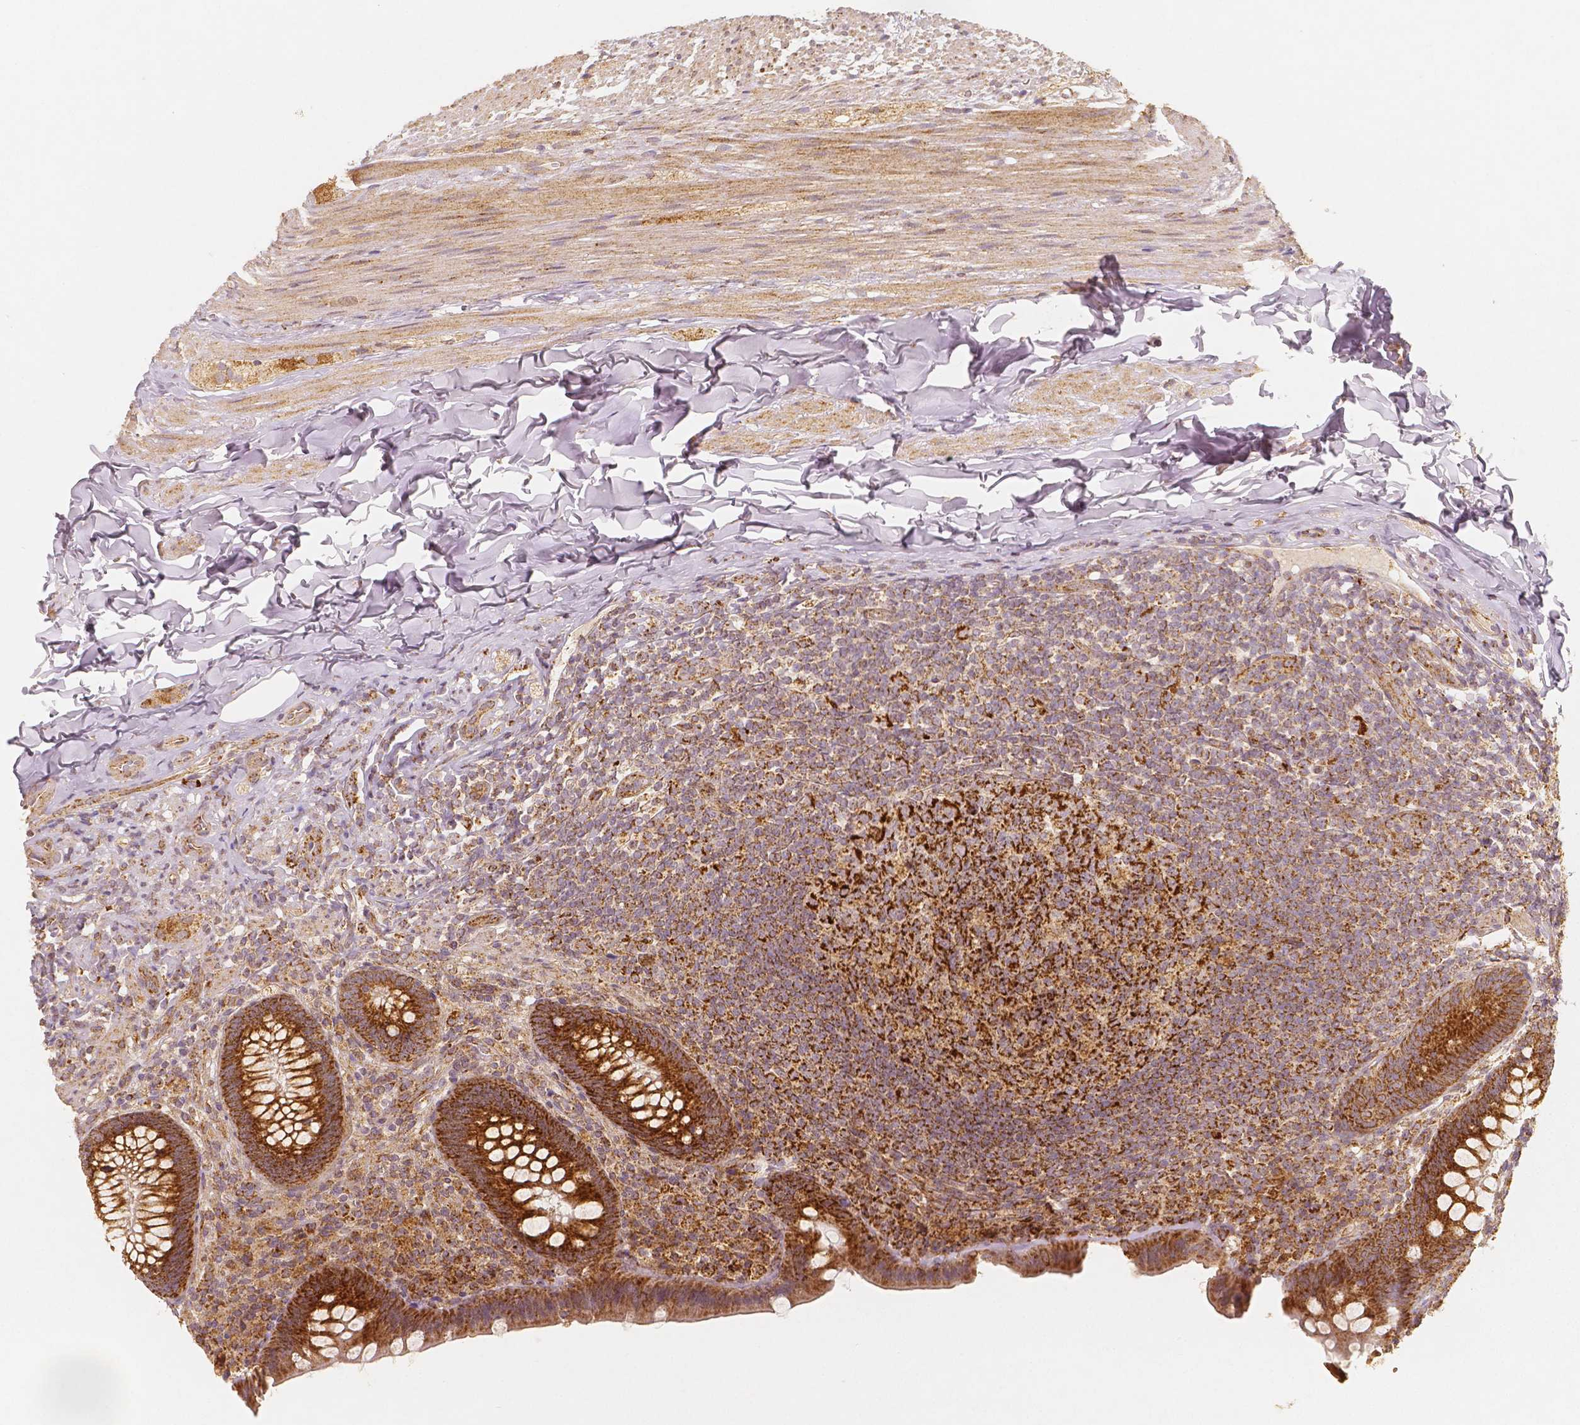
{"staining": {"intensity": "strong", "quantity": ">75%", "location": "cytoplasmic/membranous"}, "tissue": "appendix", "cell_type": "Glandular cells", "image_type": "normal", "snomed": [{"axis": "morphology", "description": "Normal tissue, NOS"}, {"axis": "topography", "description": "Appendix"}], "caption": "Protein staining reveals strong cytoplasmic/membranous expression in approximately >75% of glandular cells in unremarkable appendix. (Brightfield microscopy of DAB IHC at high magnification).", "gene": "PGAM5", "patient": {"sex": "male", "age": 47}}